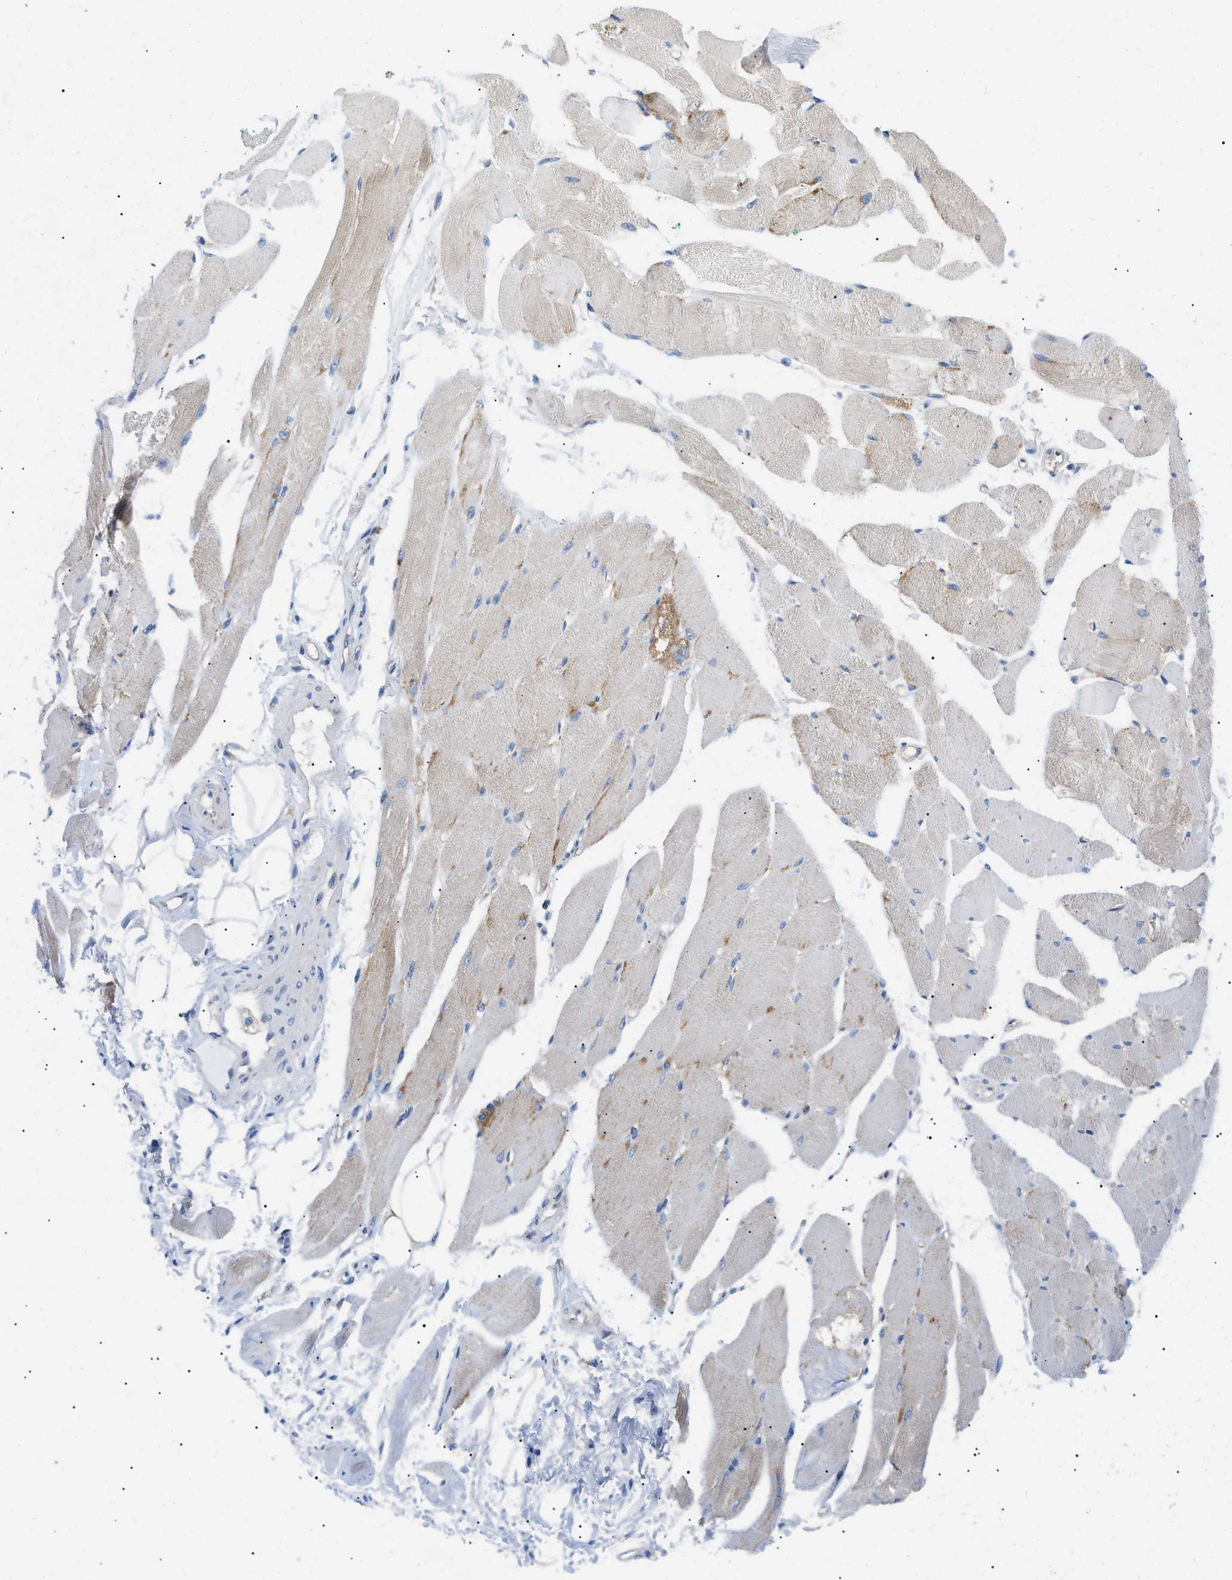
{"staining": {"intensity": "moderate", "quantity": "<25%", "location": "cytoplasmic/membranous"}, "tissue": "skeletal muscle", "cell_type": "Myocytes", "image_type": "normal", "snomed": [{"axis": "morphology", "description": "Normal tissue, NOS"}, {"axis": "topography", "description": "Skeletal muscle"}, {"axis": "topography", "description": "Peripheral nerve tissue"}], "caption": "Moderate cytoplasmic/membranous staining is seen in approximately <25% of myocytes in benign skeletal muscle. (Brightfield microscopy of DAB IHC at high magnification).", "gene": "TOMM6", "patient": {"sex": "female", "age": 84}}